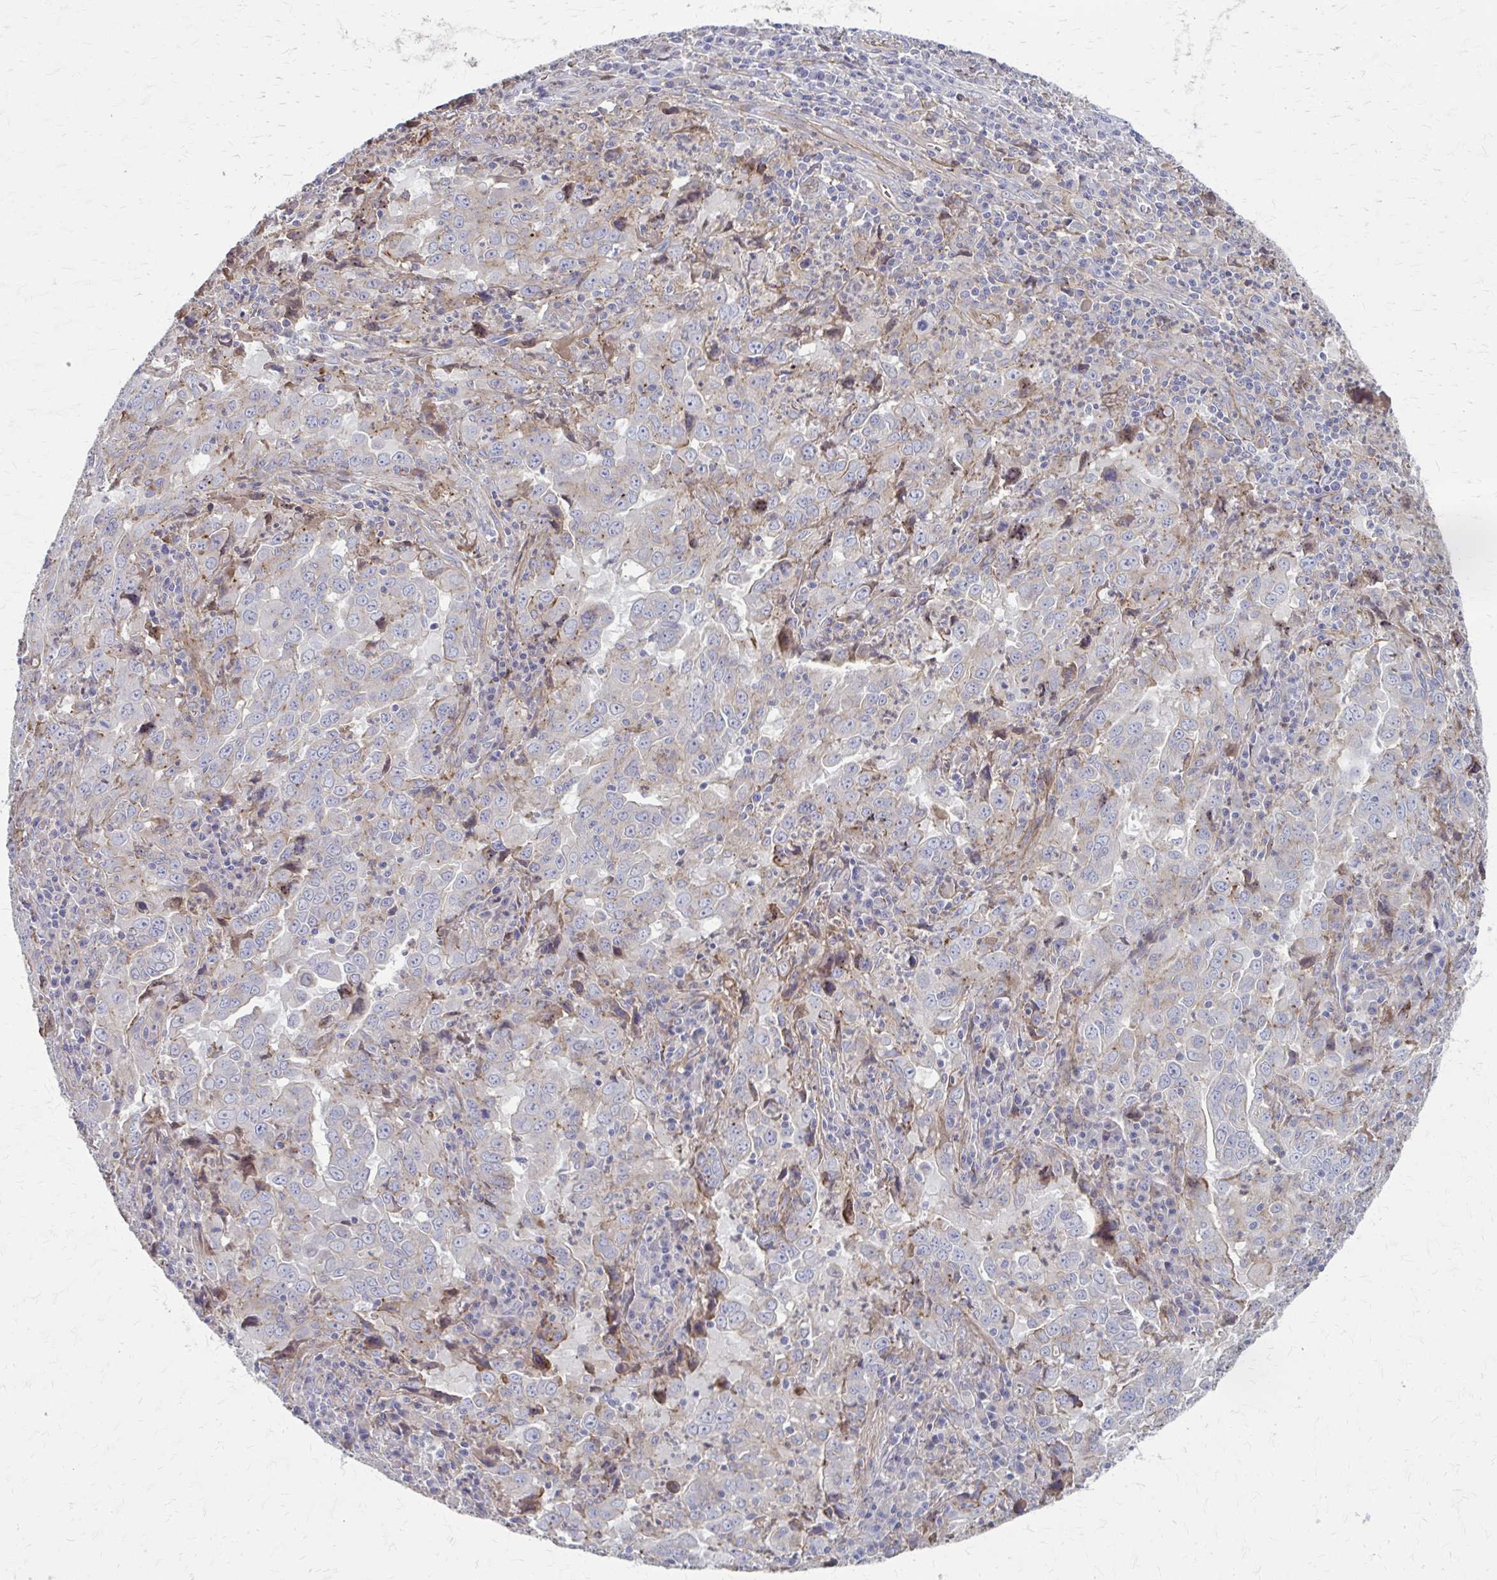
{"staining": {"intensity": "weak", "quantity": "<25%", "location": "cytoplasmic/membranous"}, "tissue": "lung cancer", "cell_type": "Tumor cells", "image_type": "cancer", "snomed": [{"axis": "morphology", "description": "Adenocarcinoma, NOS"}, {"axis": "topography", "description": "Lung"}], "caption": "This is an immunohistochemistry histopathology image of lung cancer (adenocarcinoma). There is no expression in tumor cells.", "gene": "MMP14", "patient": {"sex": "male", "age": 67}}